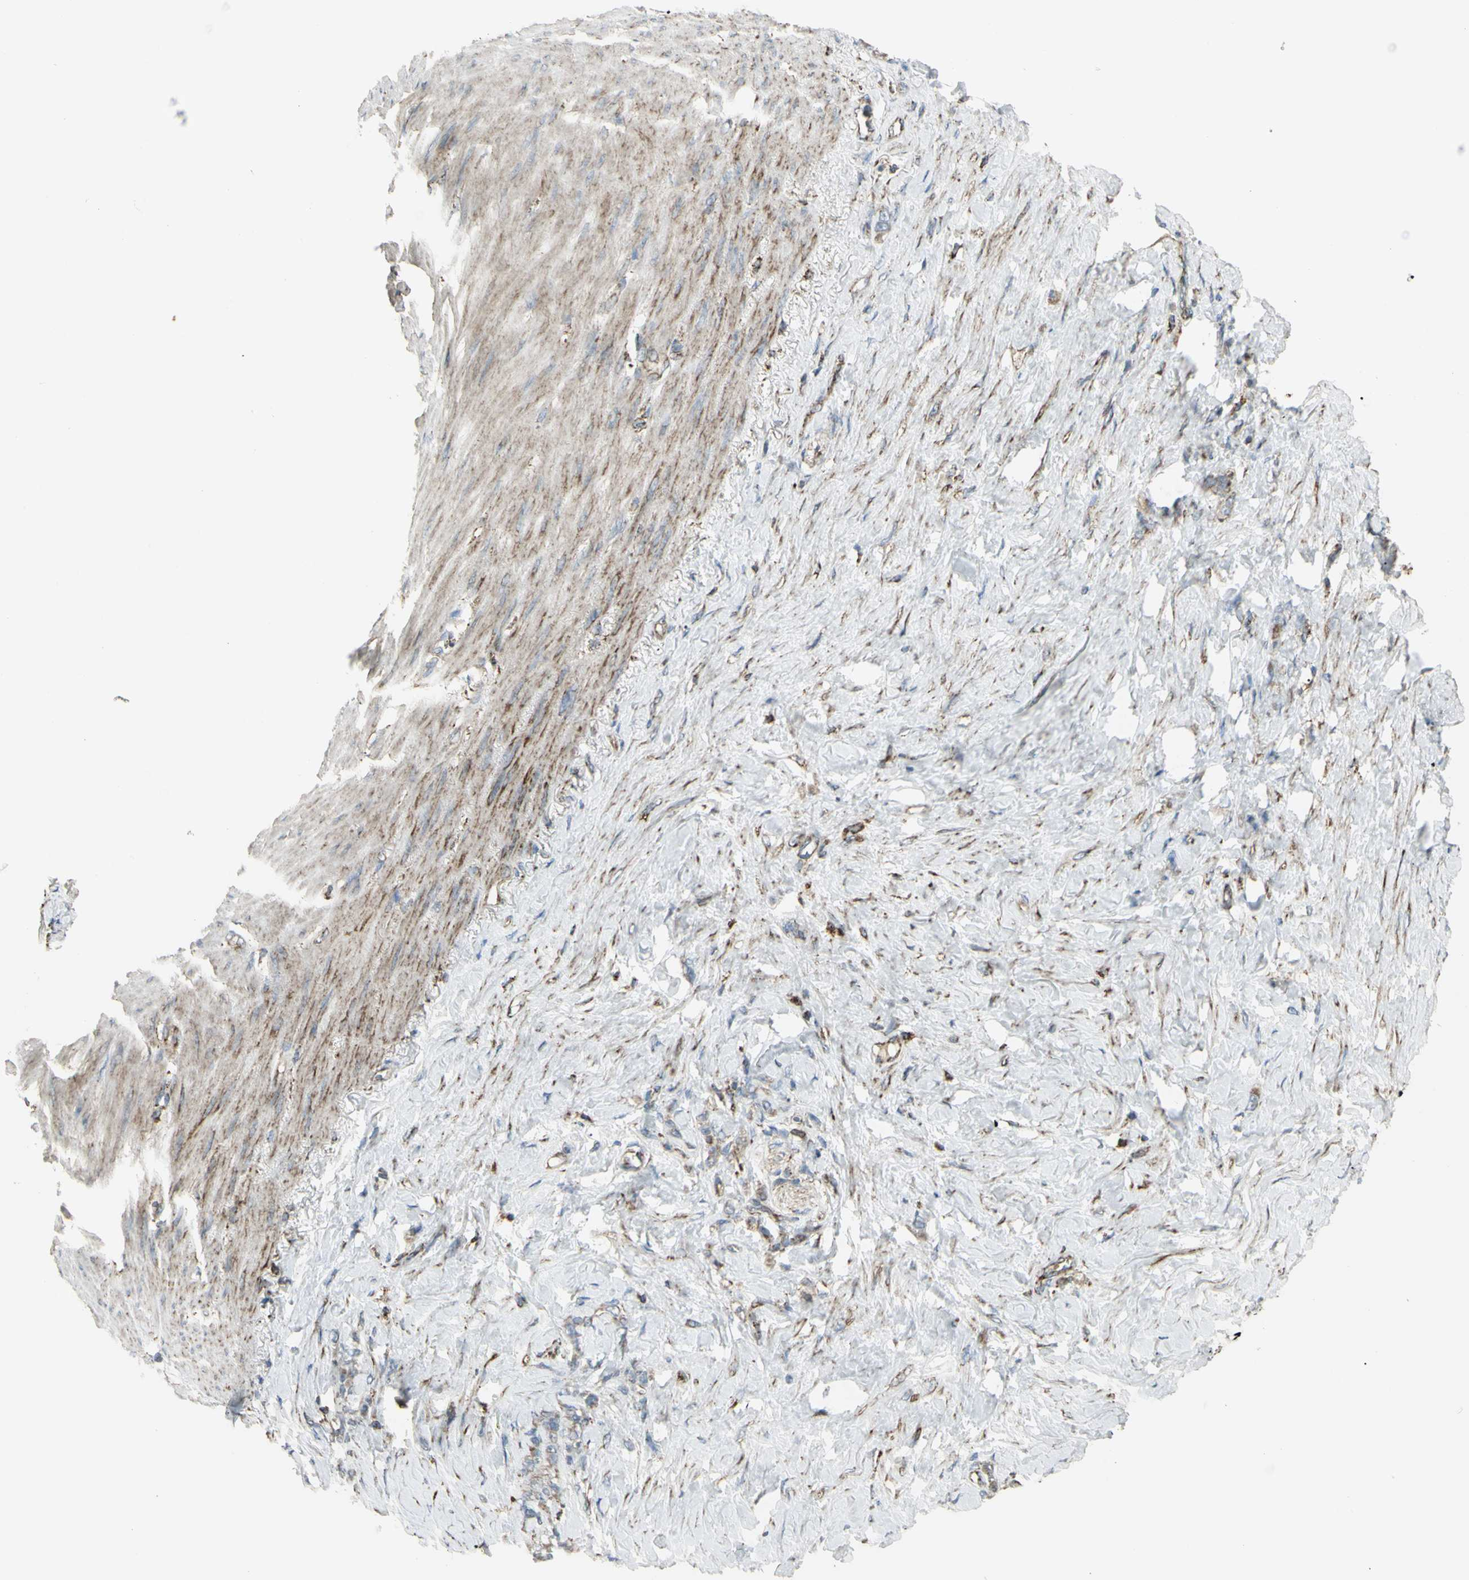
{"staining": {"intensity": "weak", "quantity": "25%-75%", "location": "cytoplasmic/membranous"}, "tissue": "stomach cancer", "cell_type": "Tumor cells", "image_type": "cancer", "snomed": [{"axis": "morphology", "description": "Adenocarcinoma, NOS"}, {"axis": "topography", "description": "Stomach"}], "caption": "A brown stain highlights weak cytoplasmic/membranous positivity of a protein in human adenocarcinoma (stomach) tumor cells.", "gene": "CYB5R1", "patient": {"sex": "male", "age": 82}}